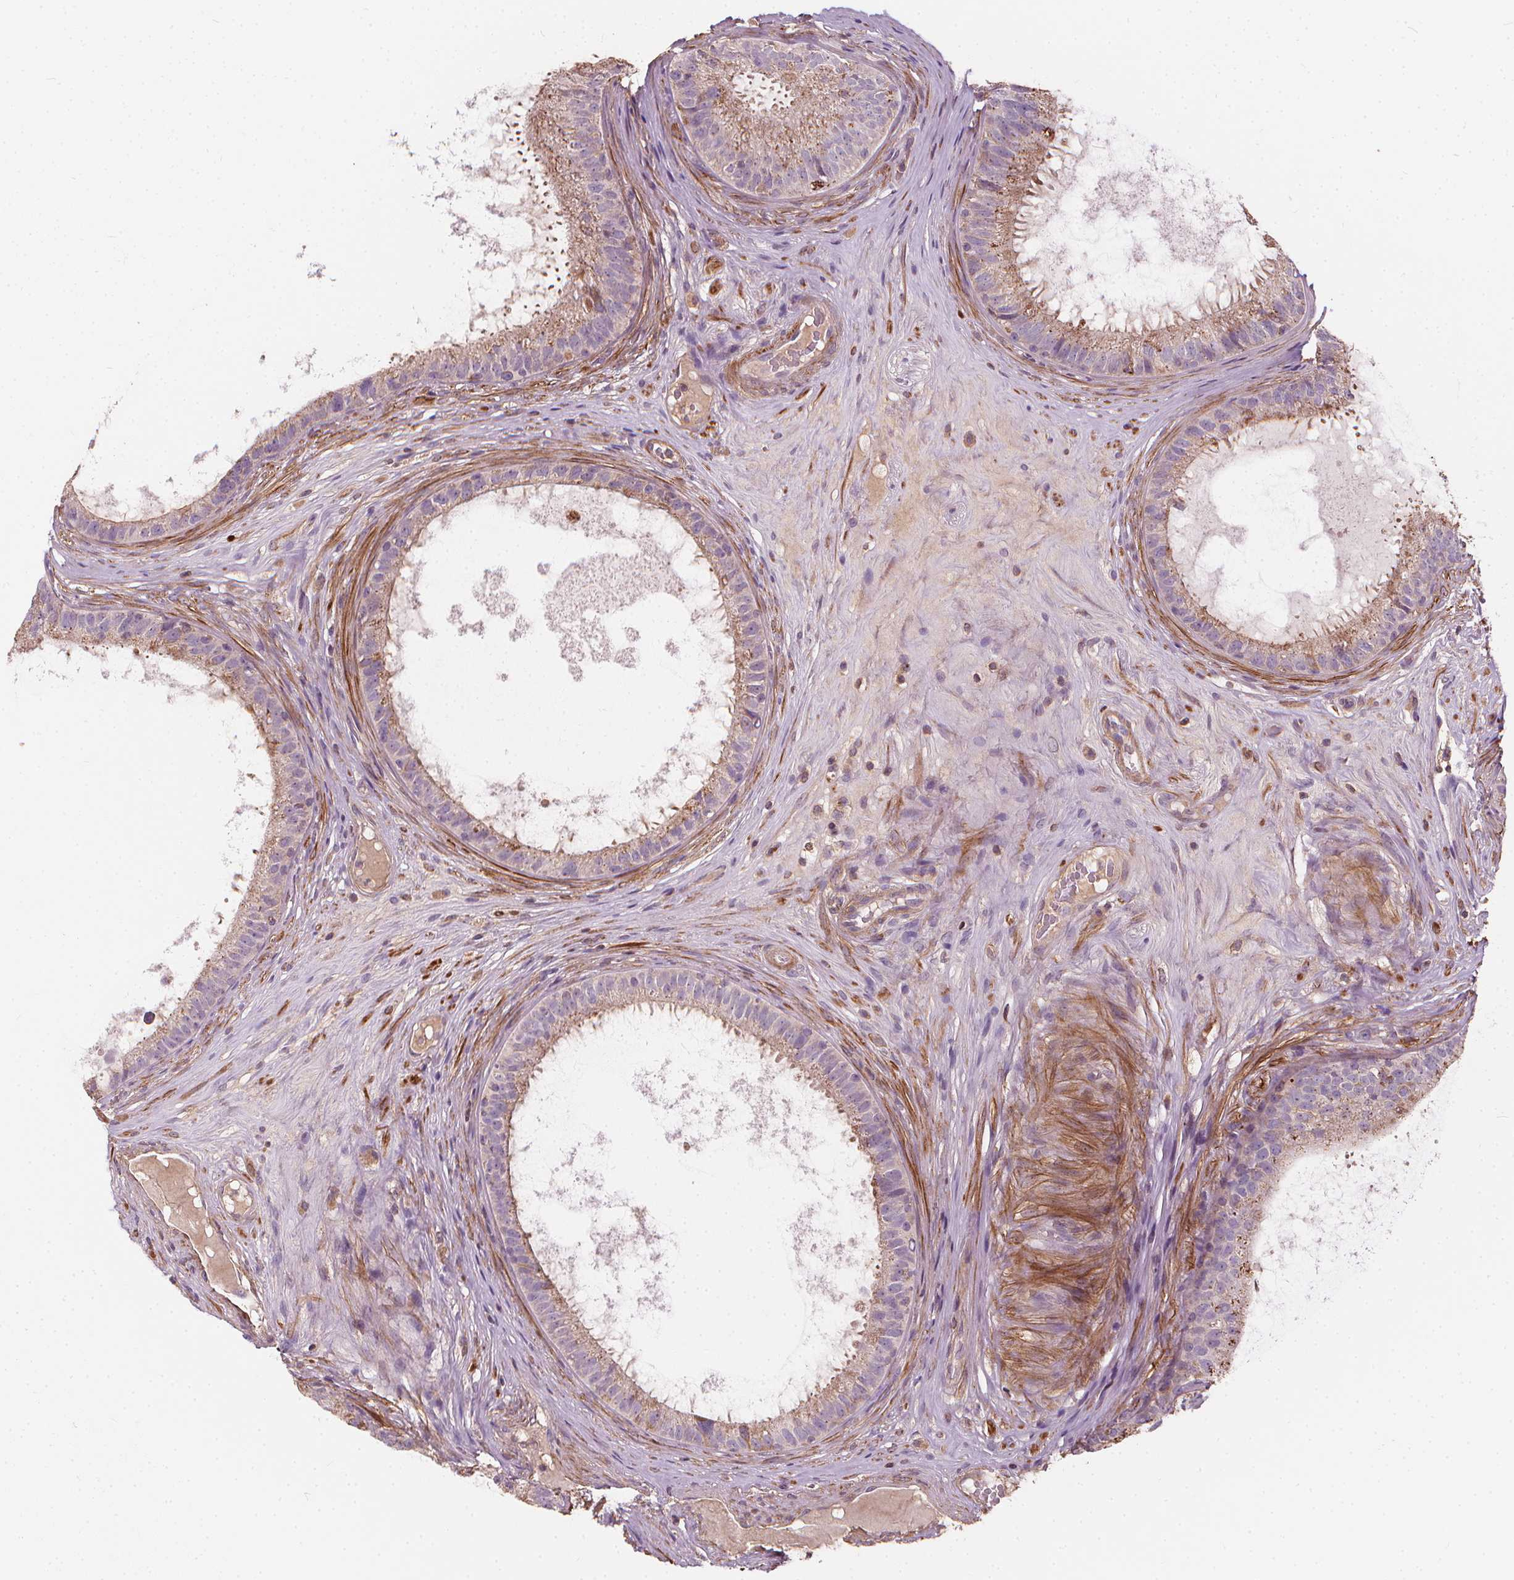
{"staining": {"intensity": "moderate", "quantity": "<25%", "location": "cytoplasmic/membranous"}, "tissue": "epididymis", "cell_type": "Glandular cells", "image_type": "normal", "snomed": [{"axis": "morphology", "description": "Normal tissue, NOS"}, {"axis": "topography", "description": "Epididymis"}], "caption": "DAB (3,3'-diaminobenzidine) immunohistochemical staining of normal human epididymis displays moderate cytoplasmic/membranous protein expression in about <25% of glandular cells. (DAB (3,3'-diaminobenzidine) IHC, brown staining for protein, blue staining for nuclei).", "gene": "ORAI2", "patient": {"sex": "male", "age": 59}}